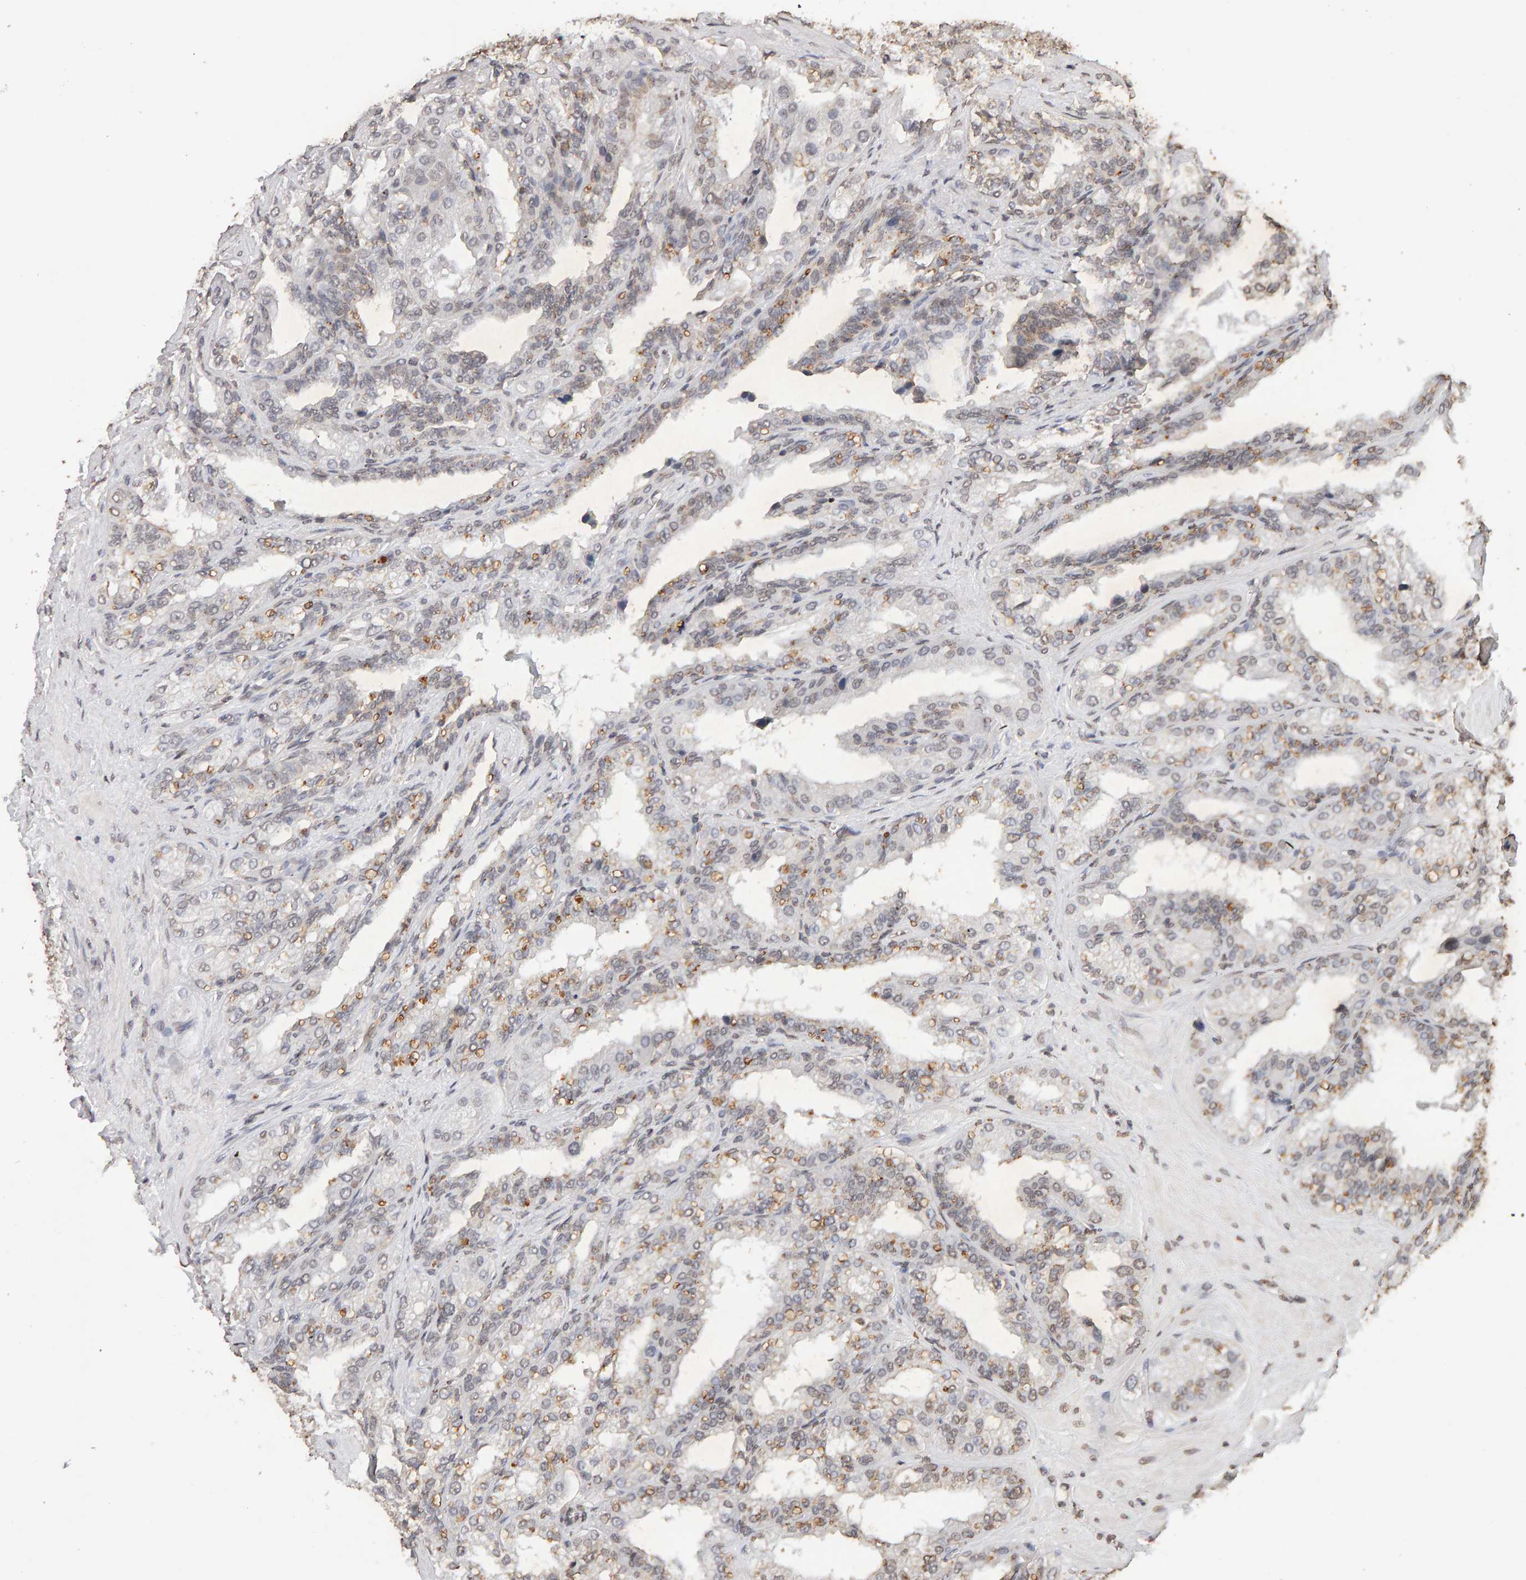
{"staining": {"intensity": "weak", "quantity": "25%-75%", "location": "cytoplasmic/membranous,nuclear"}, "tissue": "seminal vesicle", "cell_type": "Glandular cells", "image_type": "normal", "snomed": [{"axis": "morphology", "description": "Normal tissue, NOS"}, {"axis": "topography", "description": "Prostate"}, {"axis": "topography", "description": "Seminal veicle"}], "caption": "IHC image of normal seminal vesicle: seminal vesicle stained using immunohistochemistry demonstrates low levels of weak protein expression localized specifically in the cytoplasmic/membranous,nuclear of glandular cells, appearing as a cytoplasmic/membranous,nuclear brown color.", "gene": "DNAJB5", "patient": {"sex": "male", "age": 51}}